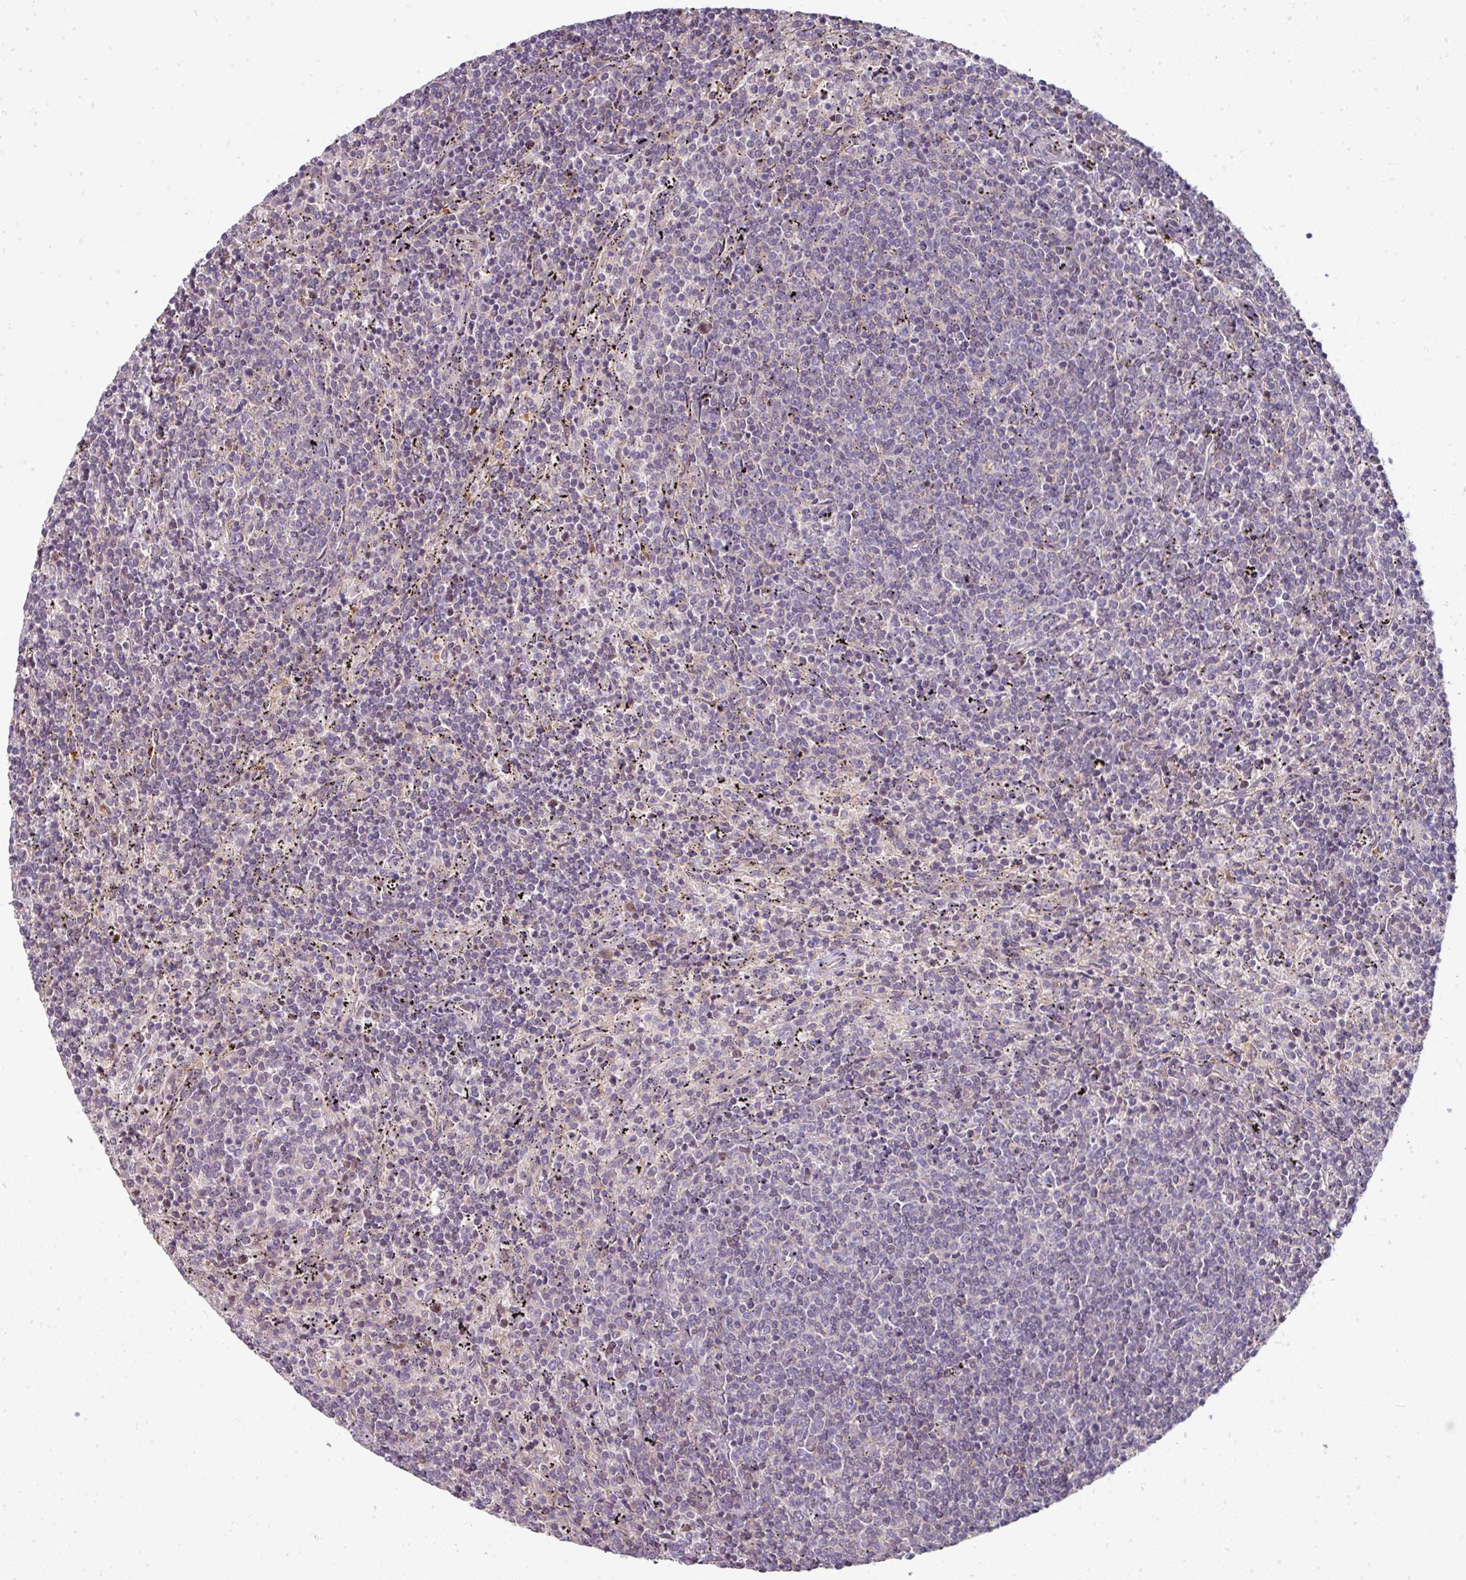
{"staining": {"intensity": "negative", "quantity": "none", "location": "none"}, "tissue": "lymphoma", "cell_type": "Tumor cells", "image_type": "cancer", "snomed": [{"axis": "morphology", "description": "Malignant lymphoma, non-Hodgkin's type, Low grade"}, {"axis": "topography", "description": "Spleen"}], "caption": "The immunohistochemistry photomicrograph has no significant positivity in tumor cells of lymphoma tissue. The staining was performed using DAB (3,3'-diaminobenzidine) to visualize the protein expression in brown, while the nuclei were stained in blue with hematoxylin (Magnification: 20x).", "gene": "ANKRD18A", "patient": {"sex": "female", "age": 50}}